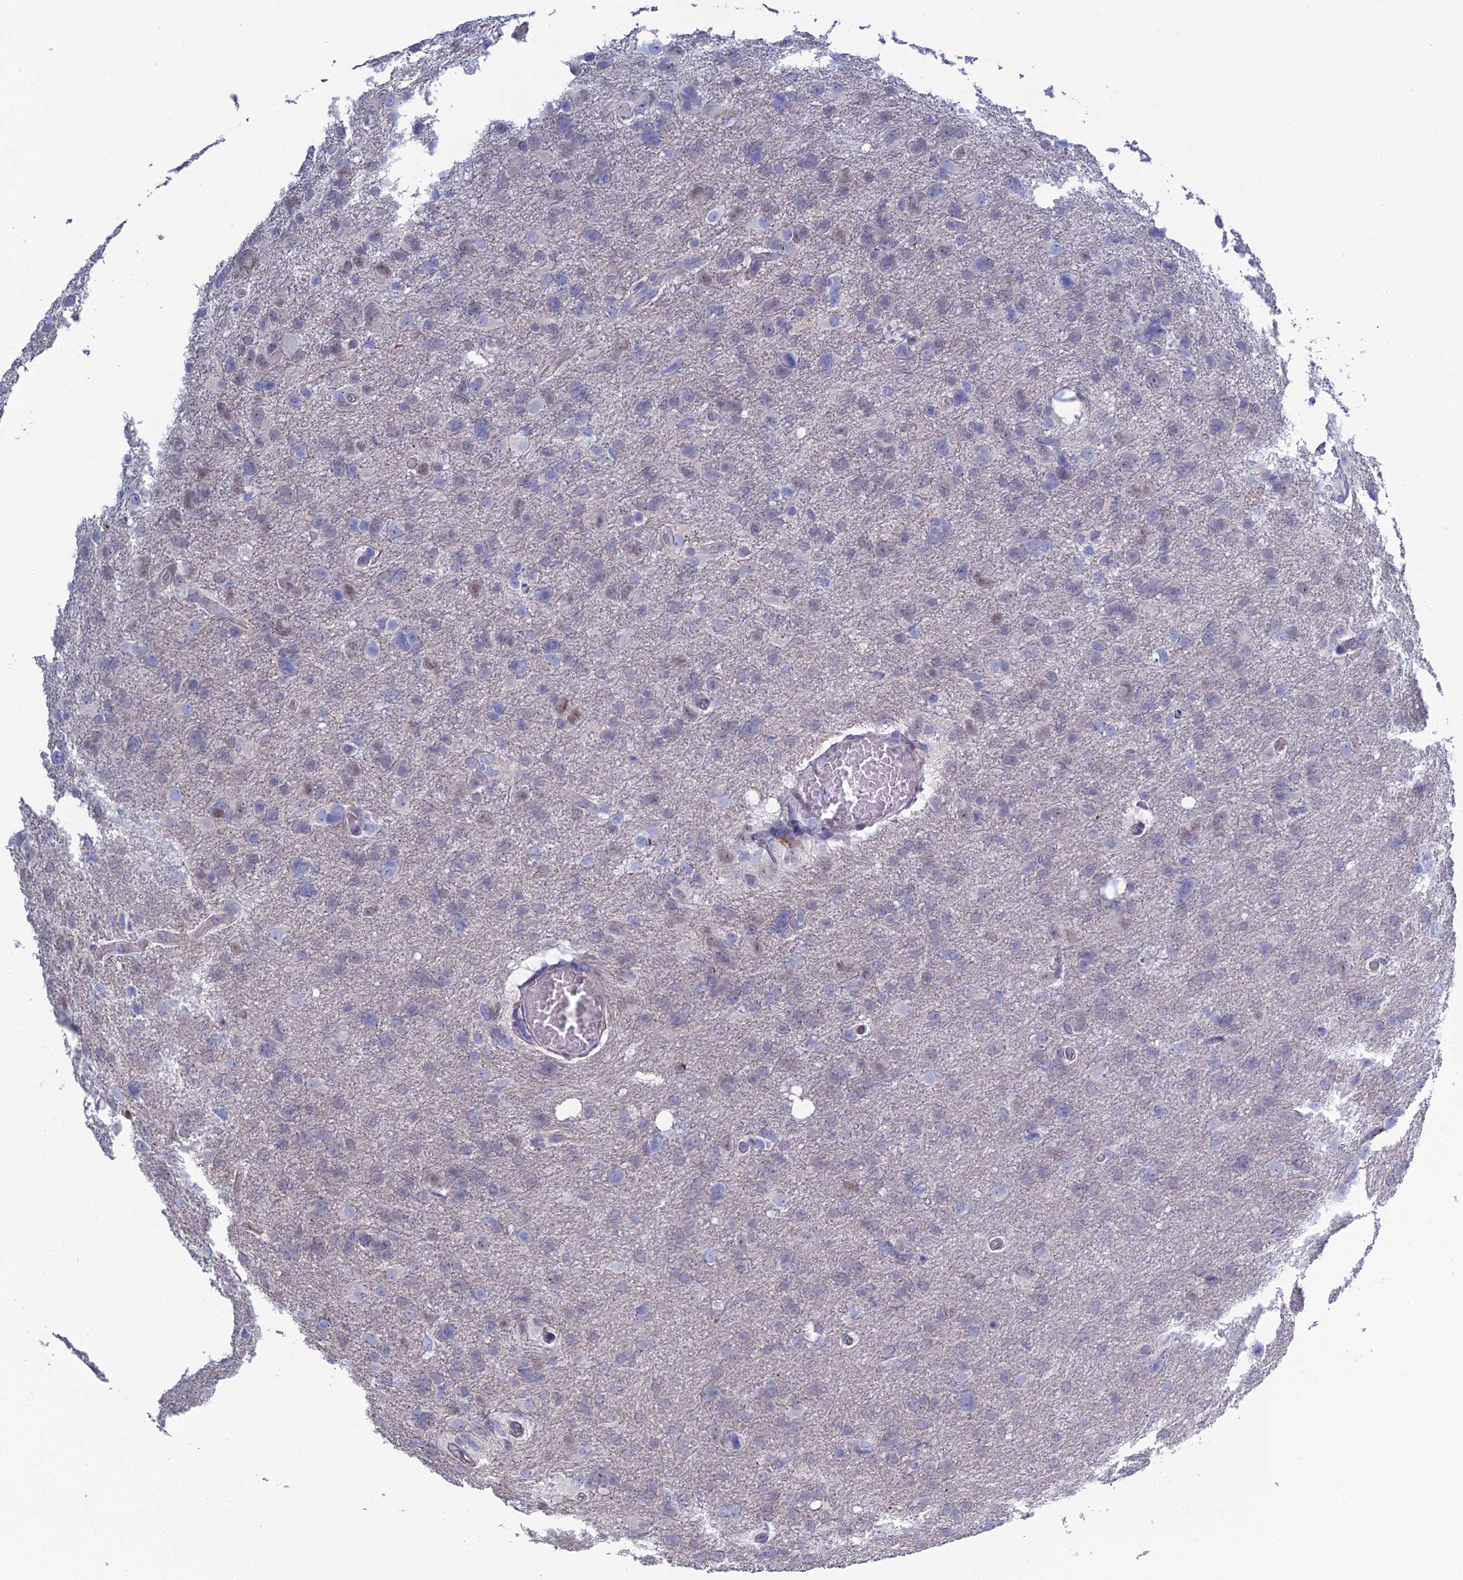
{"staining": {"intensity": "negative", "quantity": "none", "location": "none"}, "tissue": "glioma", "cell_type": "Tumor cells", "image_type": "cancer", "snomed": [{"axis": "morphology", "description": "Glioma, malignant, High grade"}, {"axis": "topography", "description": "Brain"}], "caption": "This is an IHC photomicrograph of glioma. There is no expression in tumor cells.", "gene": "PCDHA8", "patient": {"sex": "male", "age": 61}}